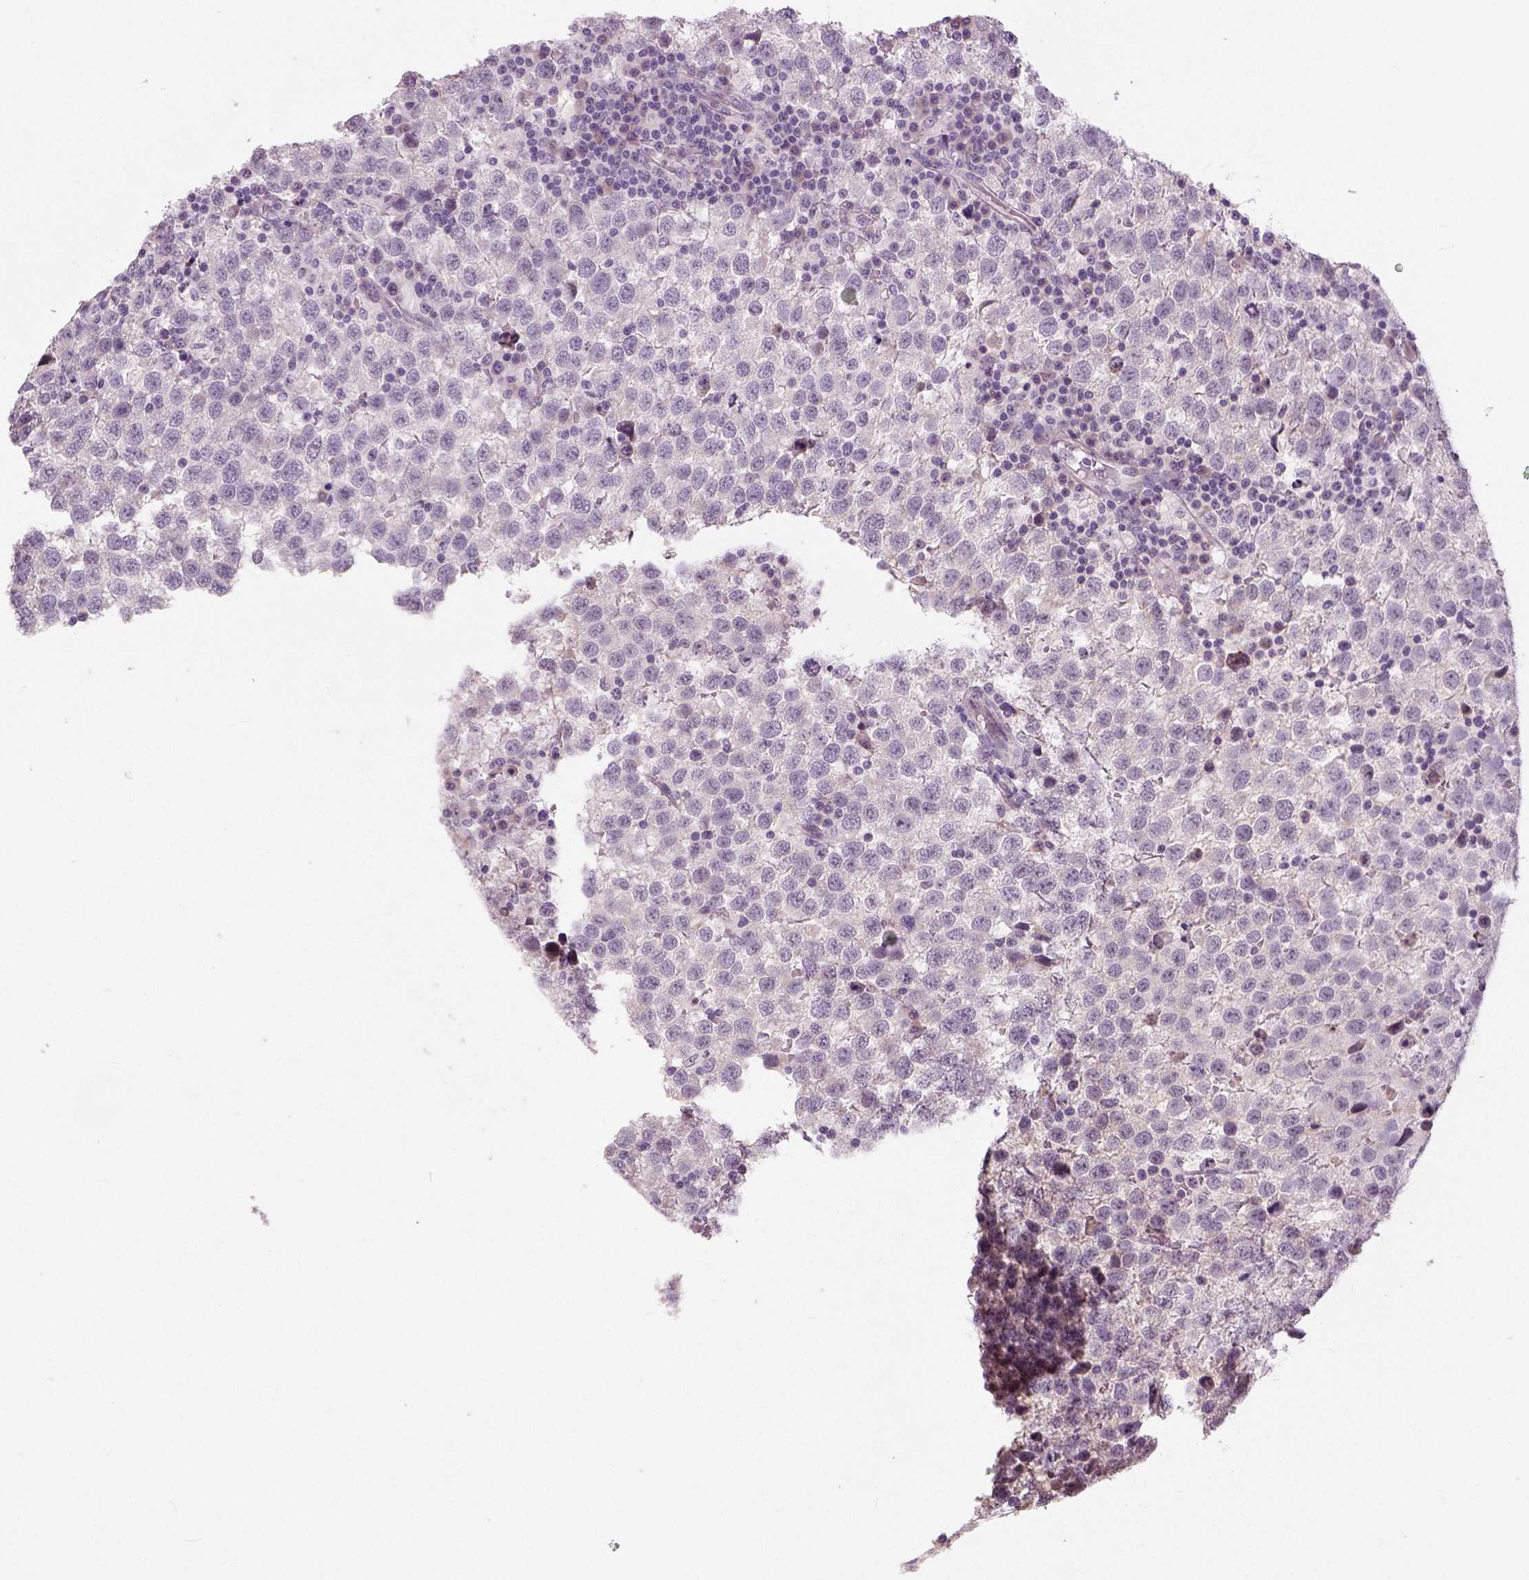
{"staining": {"intensity": "negative", "quantity": "none", "location": "none"}, "tissue": "testis cancer", "cell_type": "Tumor cells", "image_type": "cancer", "snomed": [{"axis": "morphology", "description": "Seminoma, NOS"}, {"axis": "topography", "description": "Testis"}], "caption": "Immunohistochemistry (IHC) histopathology image of neoplastic tissue: human testis seminoma stained with DAB (3,3'-diaminobenzidine) demonstrates no significant protein positivity in tumor cells. Brightfield microscopy of immunohistochemistry (IHC) stained with DAB (3,3'-diaminobenzidine) (brown) and hematoxylin (blue), captured at high magnification.", "gene": "NECAB1", "patient": {"sex": "male", "age": 34}}